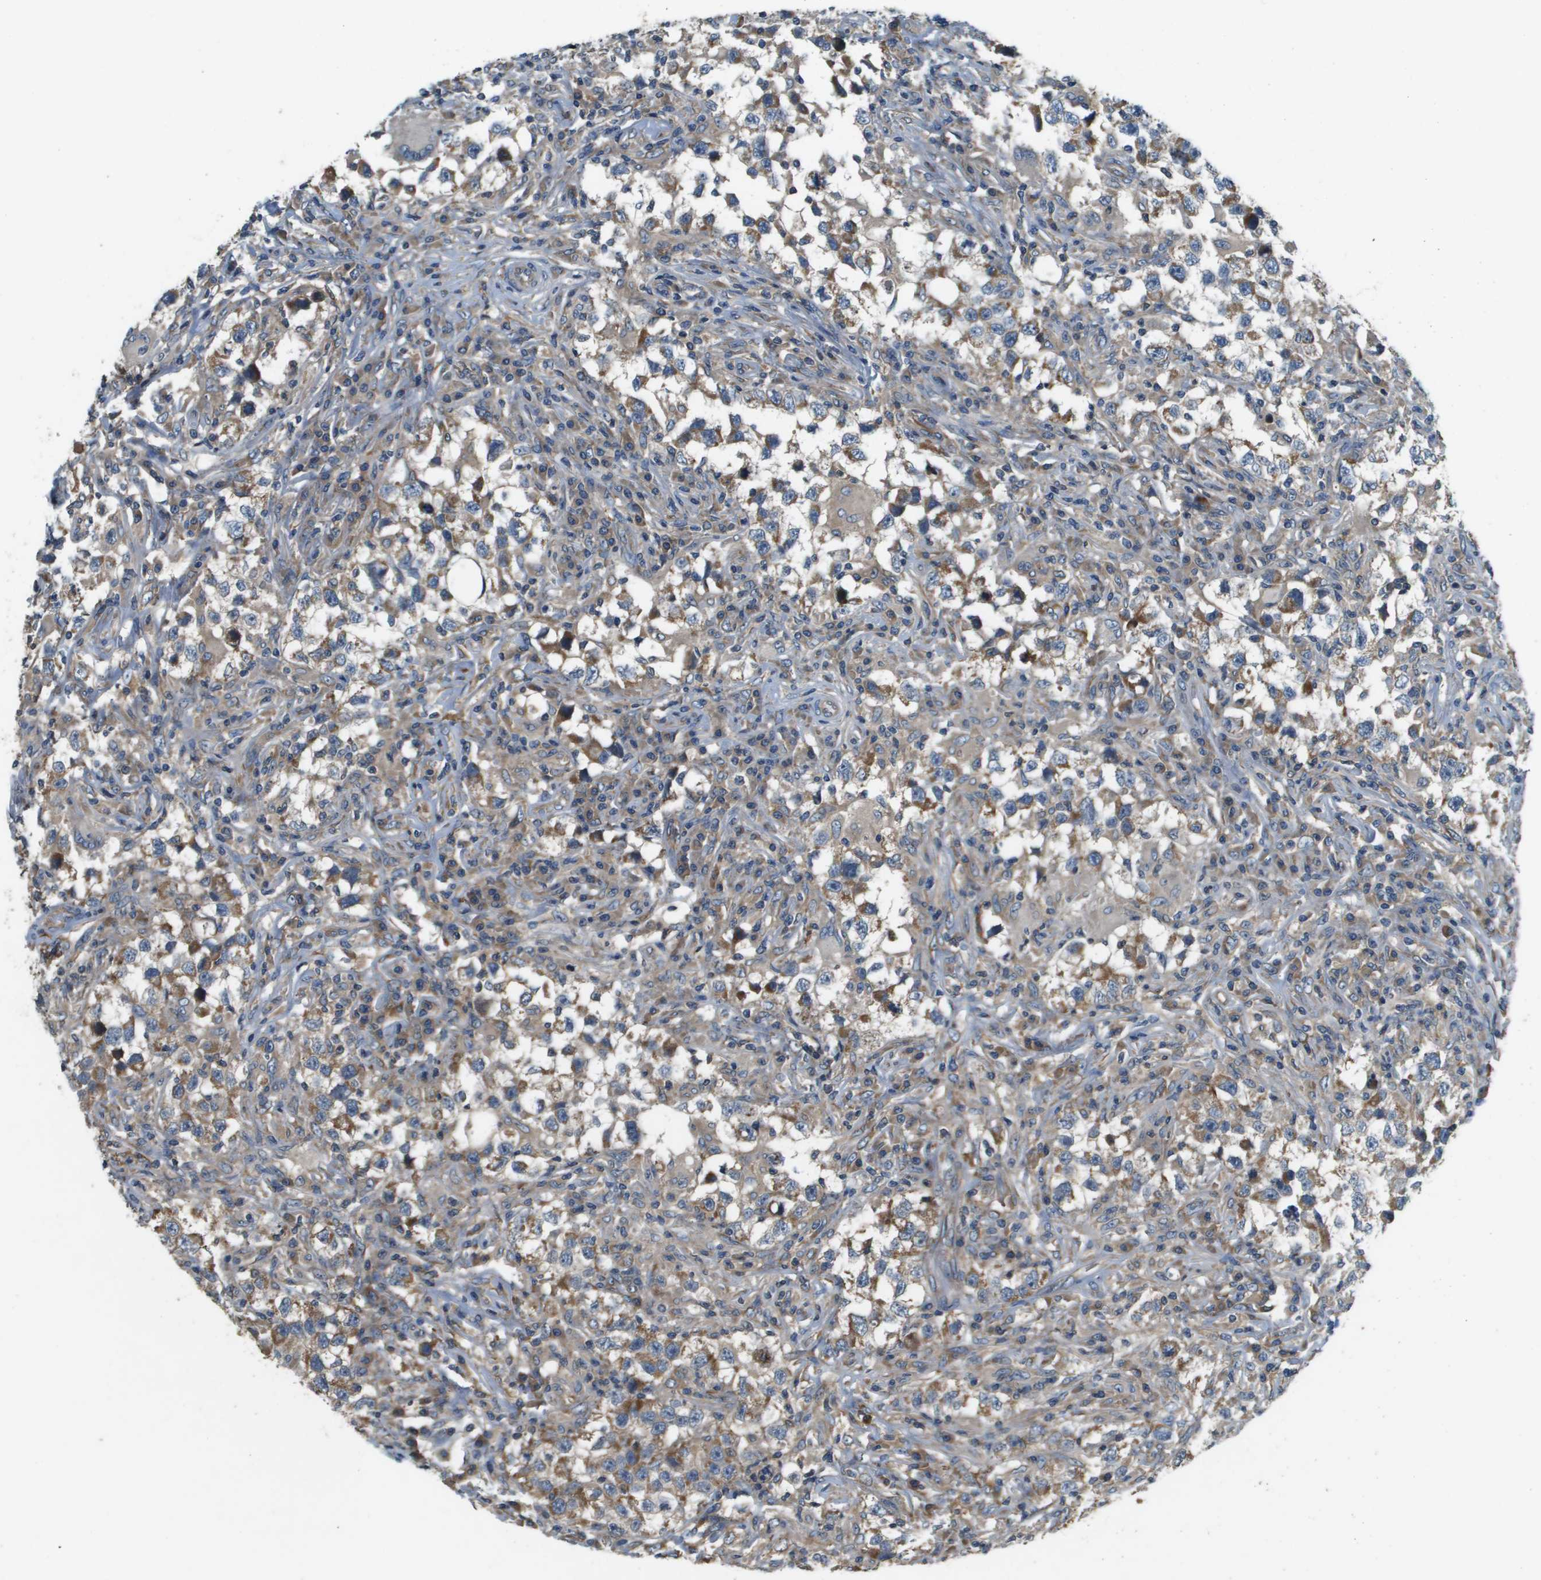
{"staining": {"intensity": "moderate", "quantity": "25%-75%", "location": "cytoplasmic/membranous"}, "tissue": "testis cancer", "cell_type": "Tumor cells", "image_type": "cancer", "snomed": [{"axis": "morphology", "description": "Carcinoma, Embryonal, NOS"}, {"axis": "topography", "description": "Testis"}], "caption": "Testis cancer stained with a brown dye reveals moderate cytoplasmic/membranous positive staining in approximately 25%-75% of tumor cells.", "gene": "SAMSN1", "patient": {"sex": "male", "age": 21}}